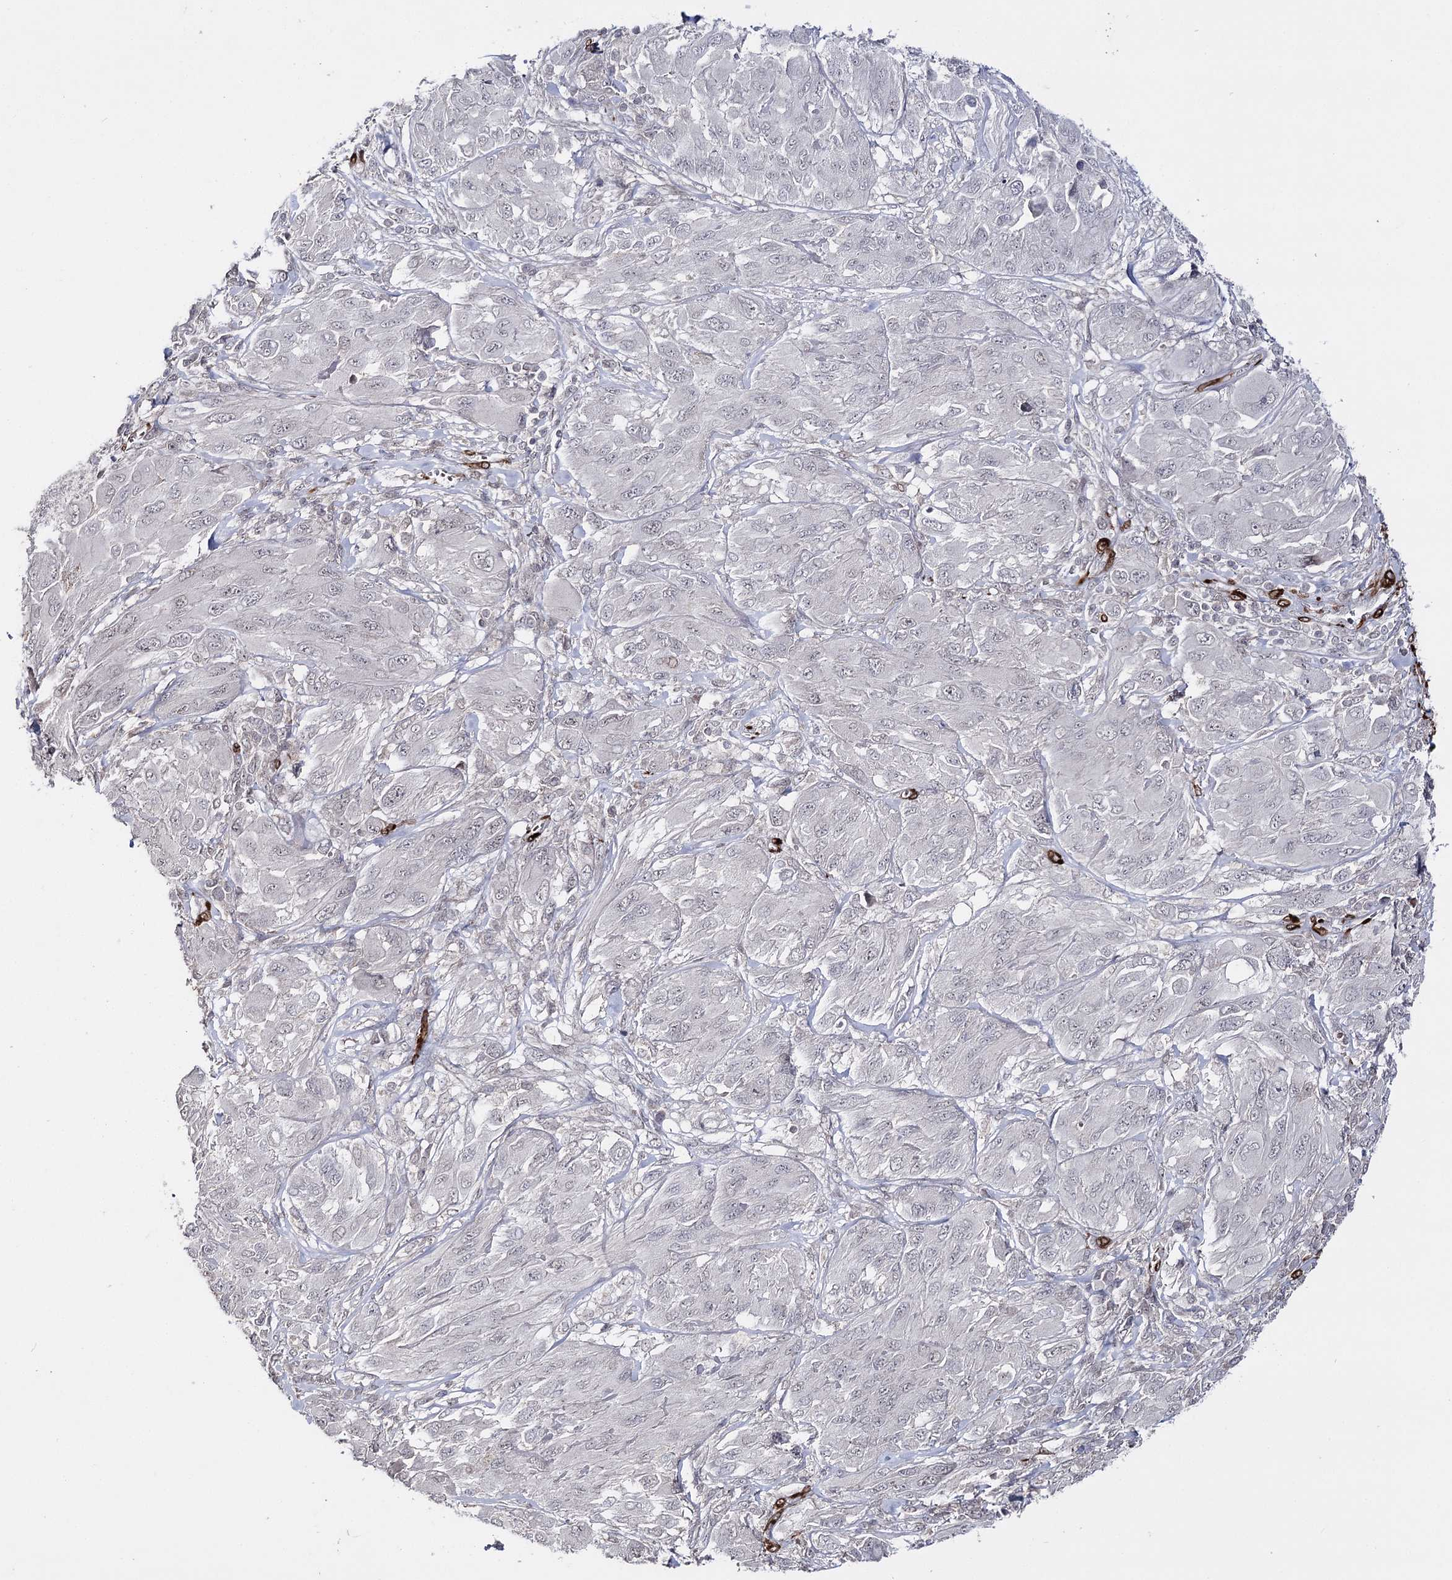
{"staining": {"intensity": "negative", "quantity": "none", "location": "none"}, "tissue": "melanoma", "cell_type": "Tumor cells", "image_type": "cancer", "snomed": [{"axis": "morphology", "description": "Malignant melanoma, NOS"}, {"axis": "topography", "description": "Skin"}], "caption": "A high-resolution histopathology image shows immunohistochemistry (IHC) staining of melanoma, which shows no significant positivity in tumor cells.", "gene": "HSD11B2", "patient": {"sex": "female", "age": 91}}